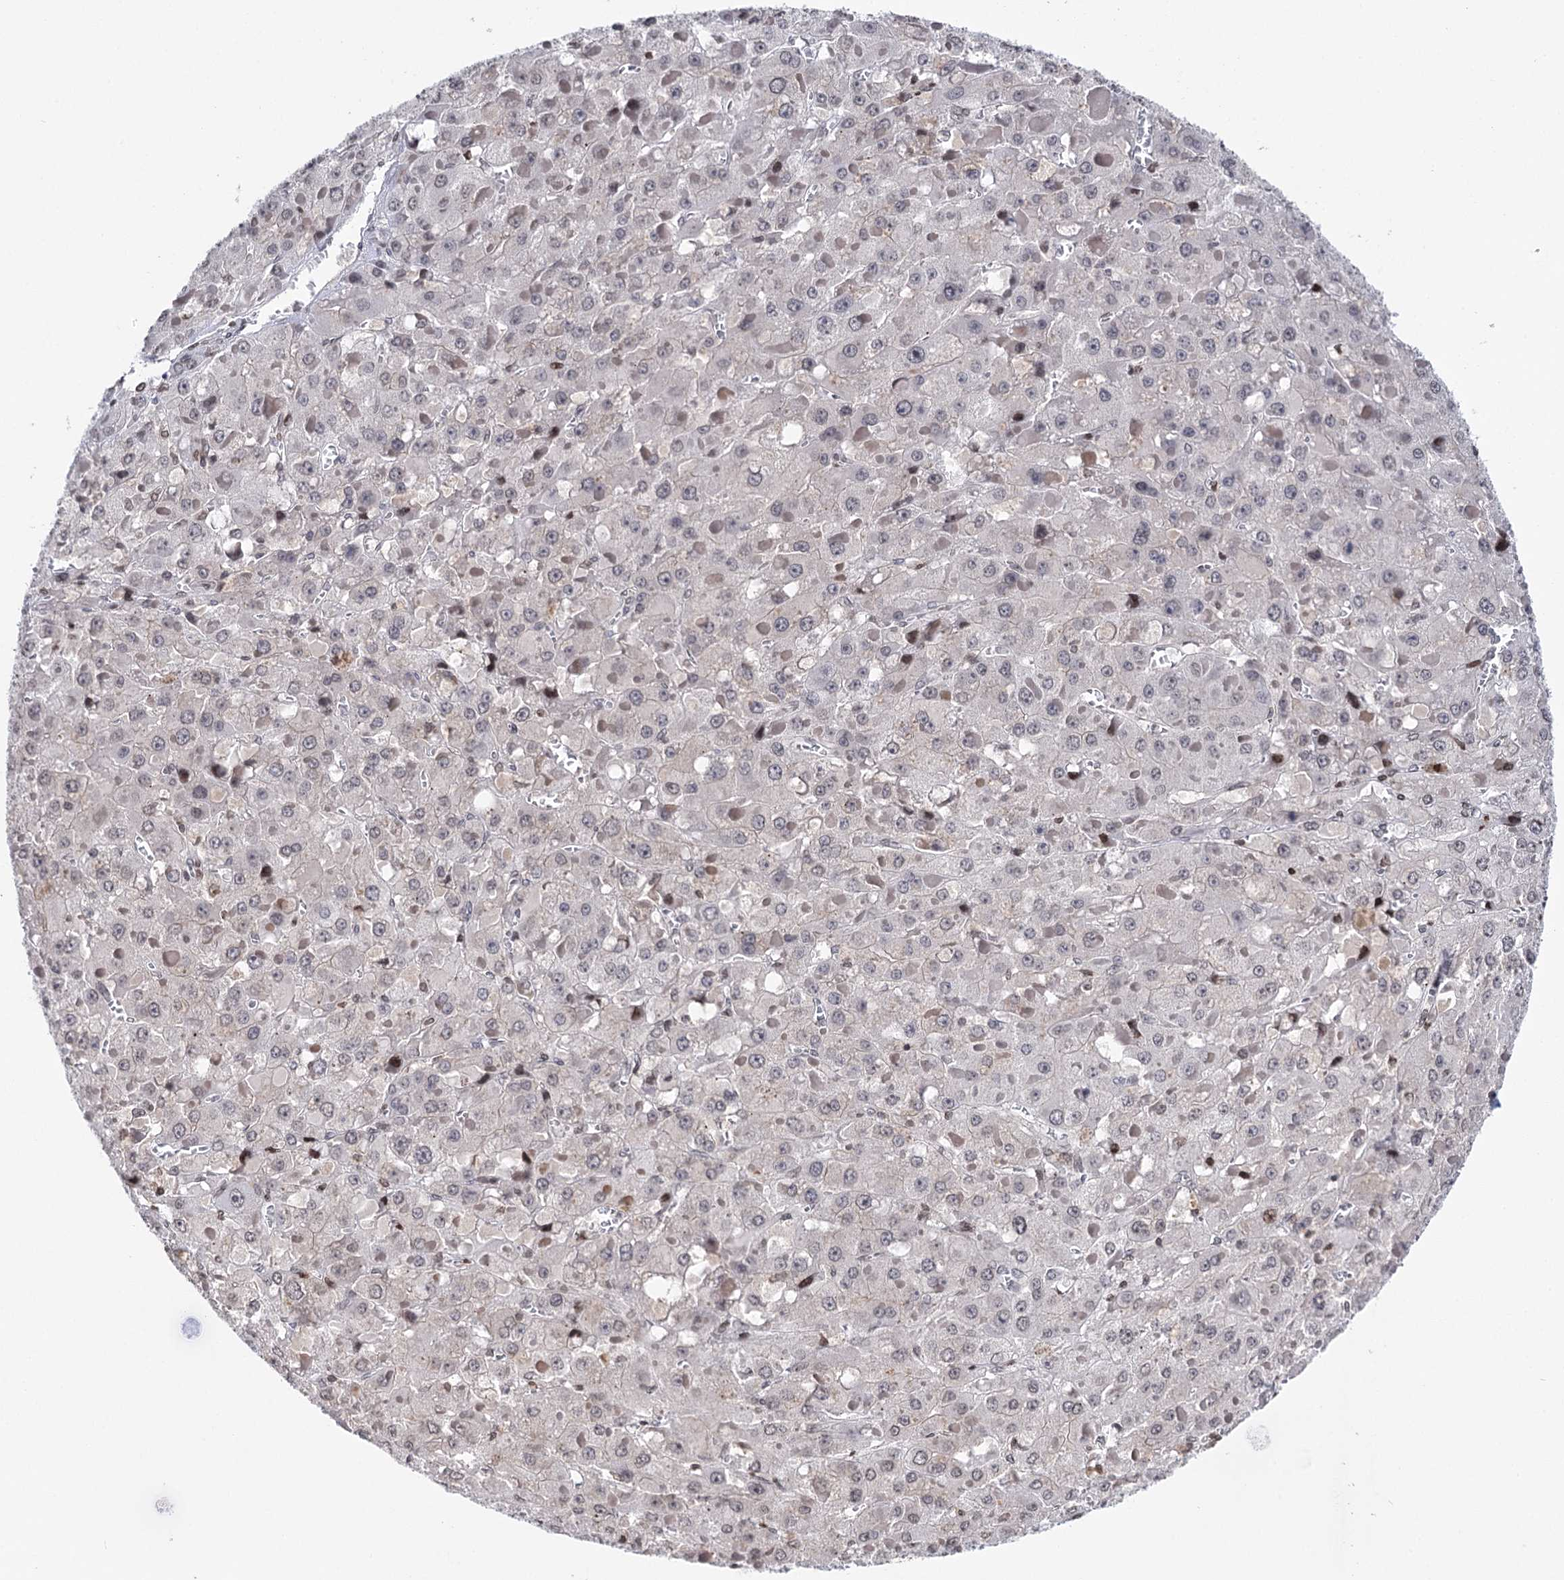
{"staining": {"intensity": "negative", "quantity": "none", "location": "none"}, "tissue": "liver cancer", "cell_type": "Tumor cells", "image_type": "cancer", "snomed": [{"axis": "morphology", "description": "Carcinoma, Hepatocellular, NOS"}, {"axis": "topography", "description": "Liver"}], "caption": "A photomicrograph of hepatocellular carcinoma (liver) stained for a protein demonstrates no brown staining in tumor cells. (Stains: DAB (3,3'-diaminobenzidine) immunohistochemistry with hematoxylin counter stain, Microscopy: brightfield microscopy at high magnification).", "gene": "CCDC77", "patient": {"sex": "female", "age": 73}}